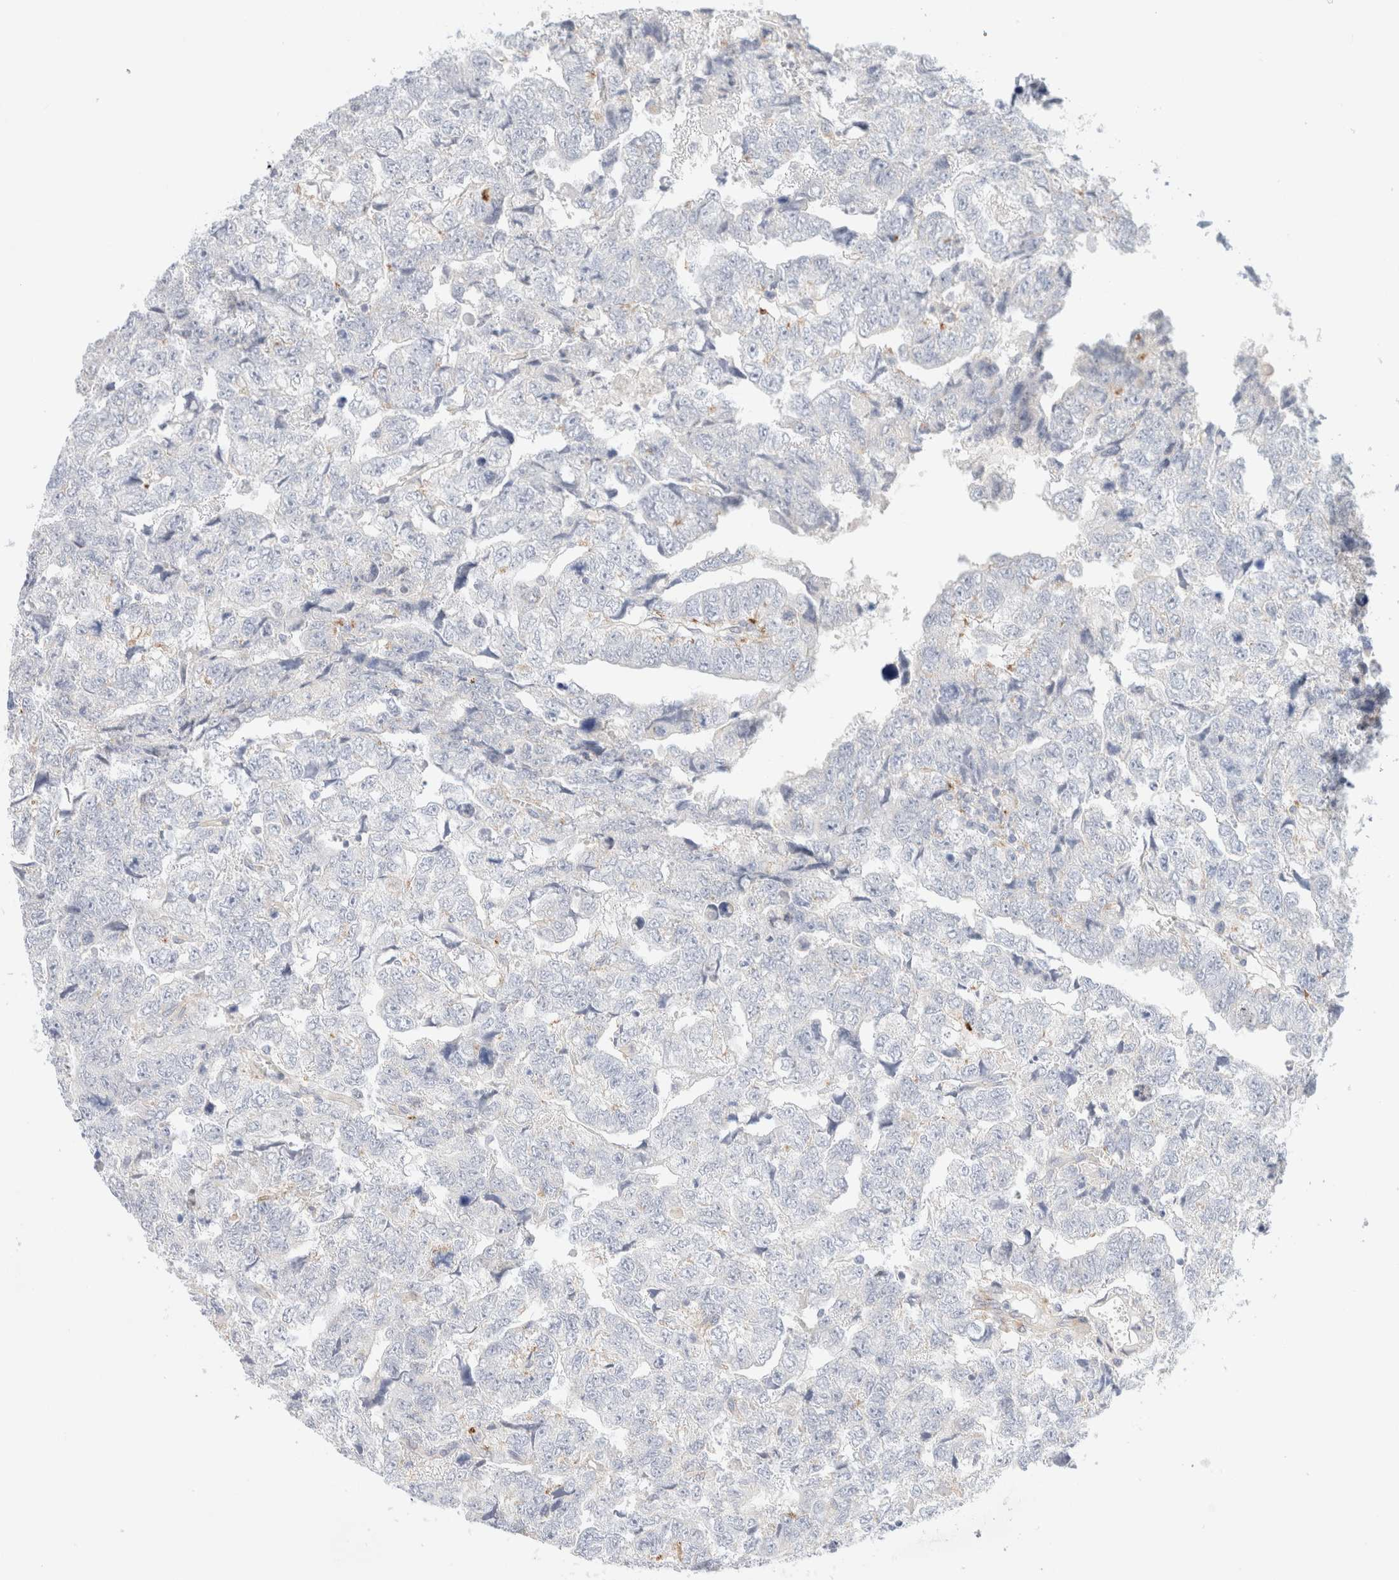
{"staining": {"intensity": "negative", "quantity": "none", "location": "none"}, "tissue": "testis cancer", "cell_type": "Tumor cells", "image_type": "cancer", "snomed": [{"axis": "morphology", "description": "Carcinoma, Embryonal, NOS"}, {"axis": "topography", "description": "Testis"}], "caption": "DAB (3,3'-diaminobenzidine) immunohistochemical staining of testis embryonal carcinoma shows no significant staining in tumor cells.", "gene": "SLC25A48", "patient": {"sex": "male", "age": 36}}